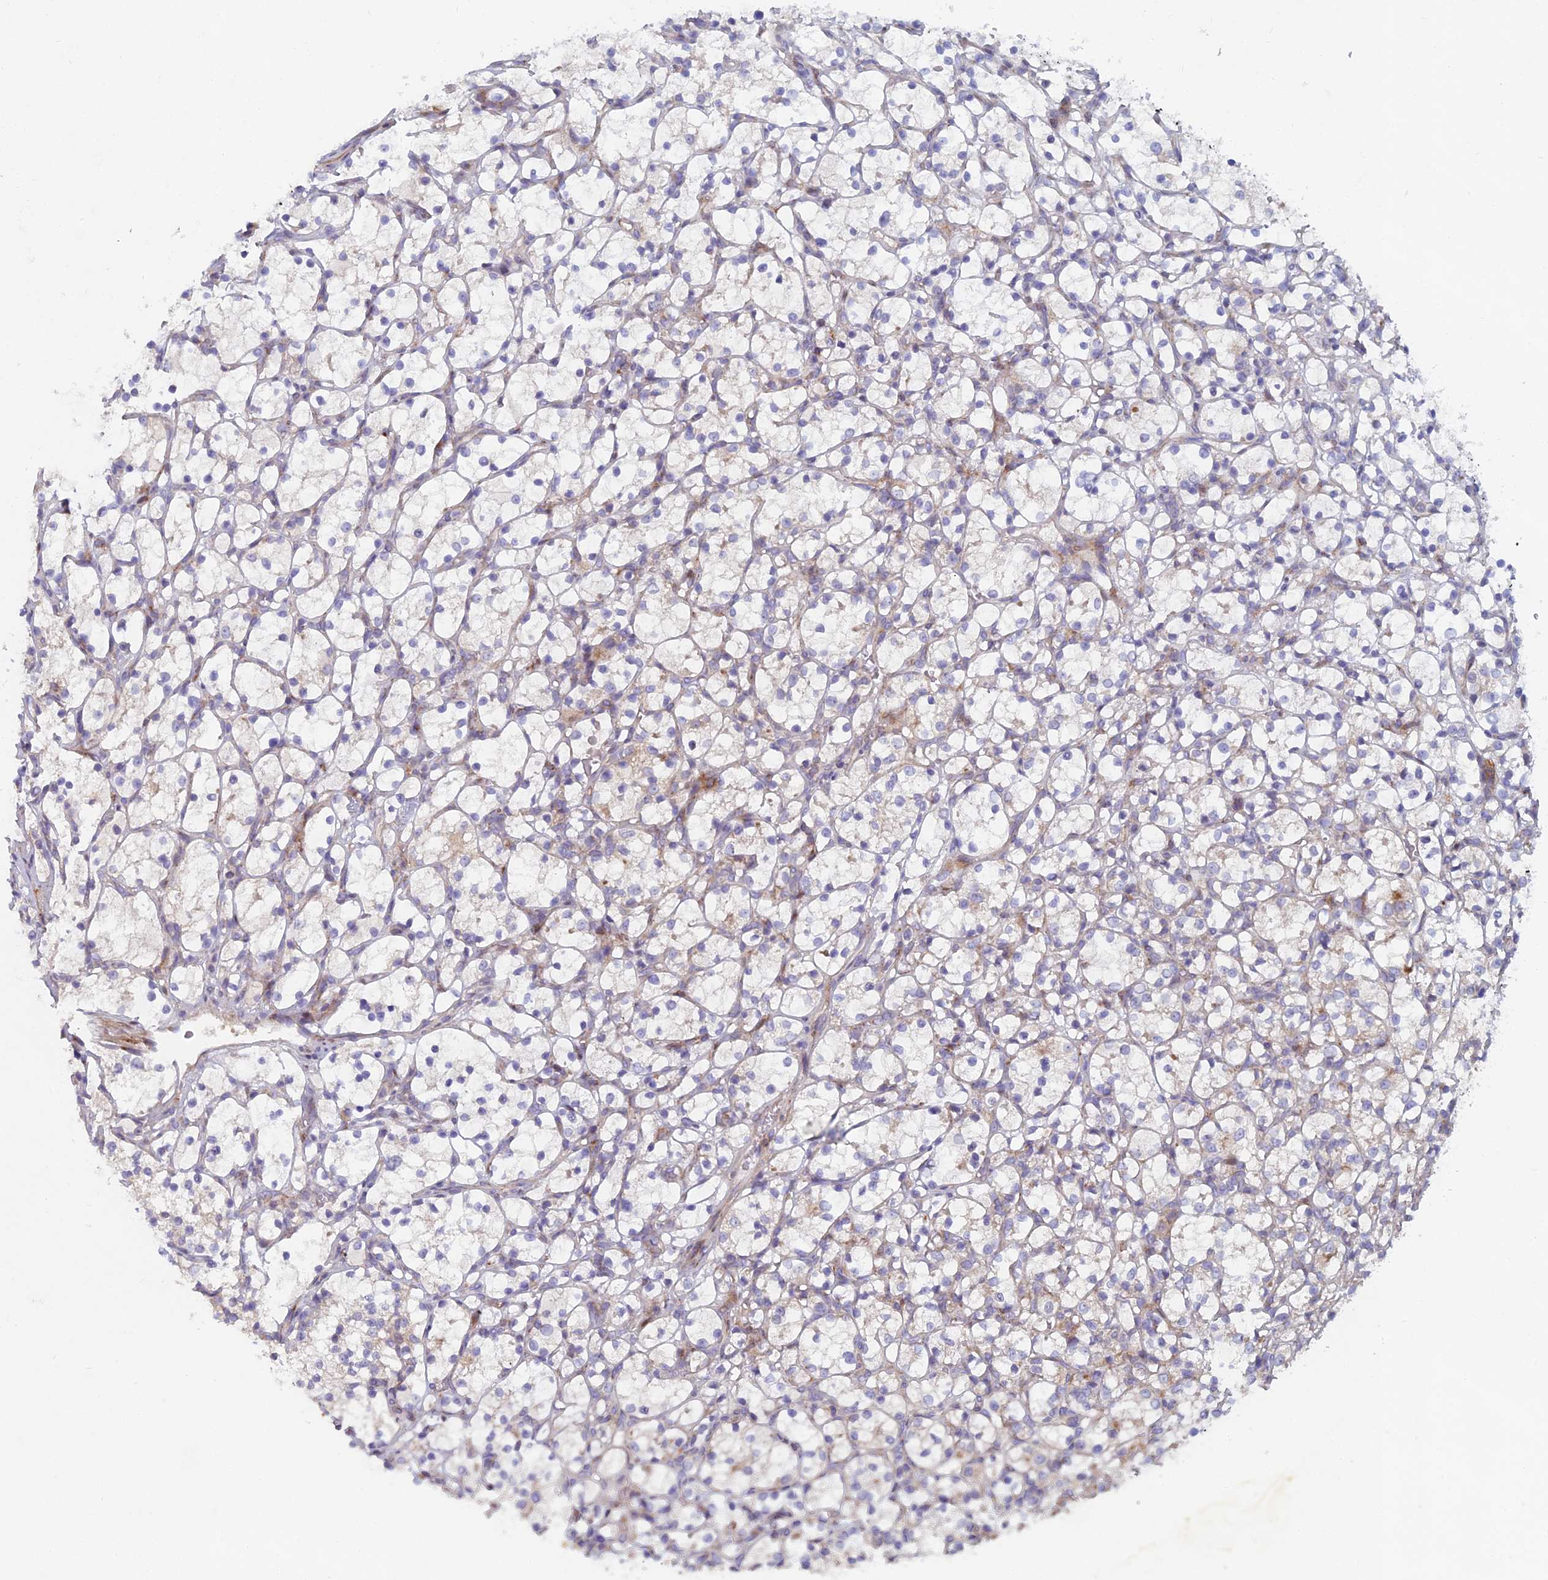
{"staining": {"intensity": "negative", "quantity": "none", "location": "none"}, "tissue": "renal cancer", "cell_type": "Tumor cells", "image_type": "cancer", "snomed": [{"axis": "morphology", "description": "Adenocarcinoma, NOS"}, {"axis": "topography", "description": "Kidney"}], "caption": "Renal cancer (adenocarcinoma) was stained to show a protein in brown. There is no significant positivity in tumor cells.", "gene": "B9D2", "patient": {"sex": "female", "age": 69}}